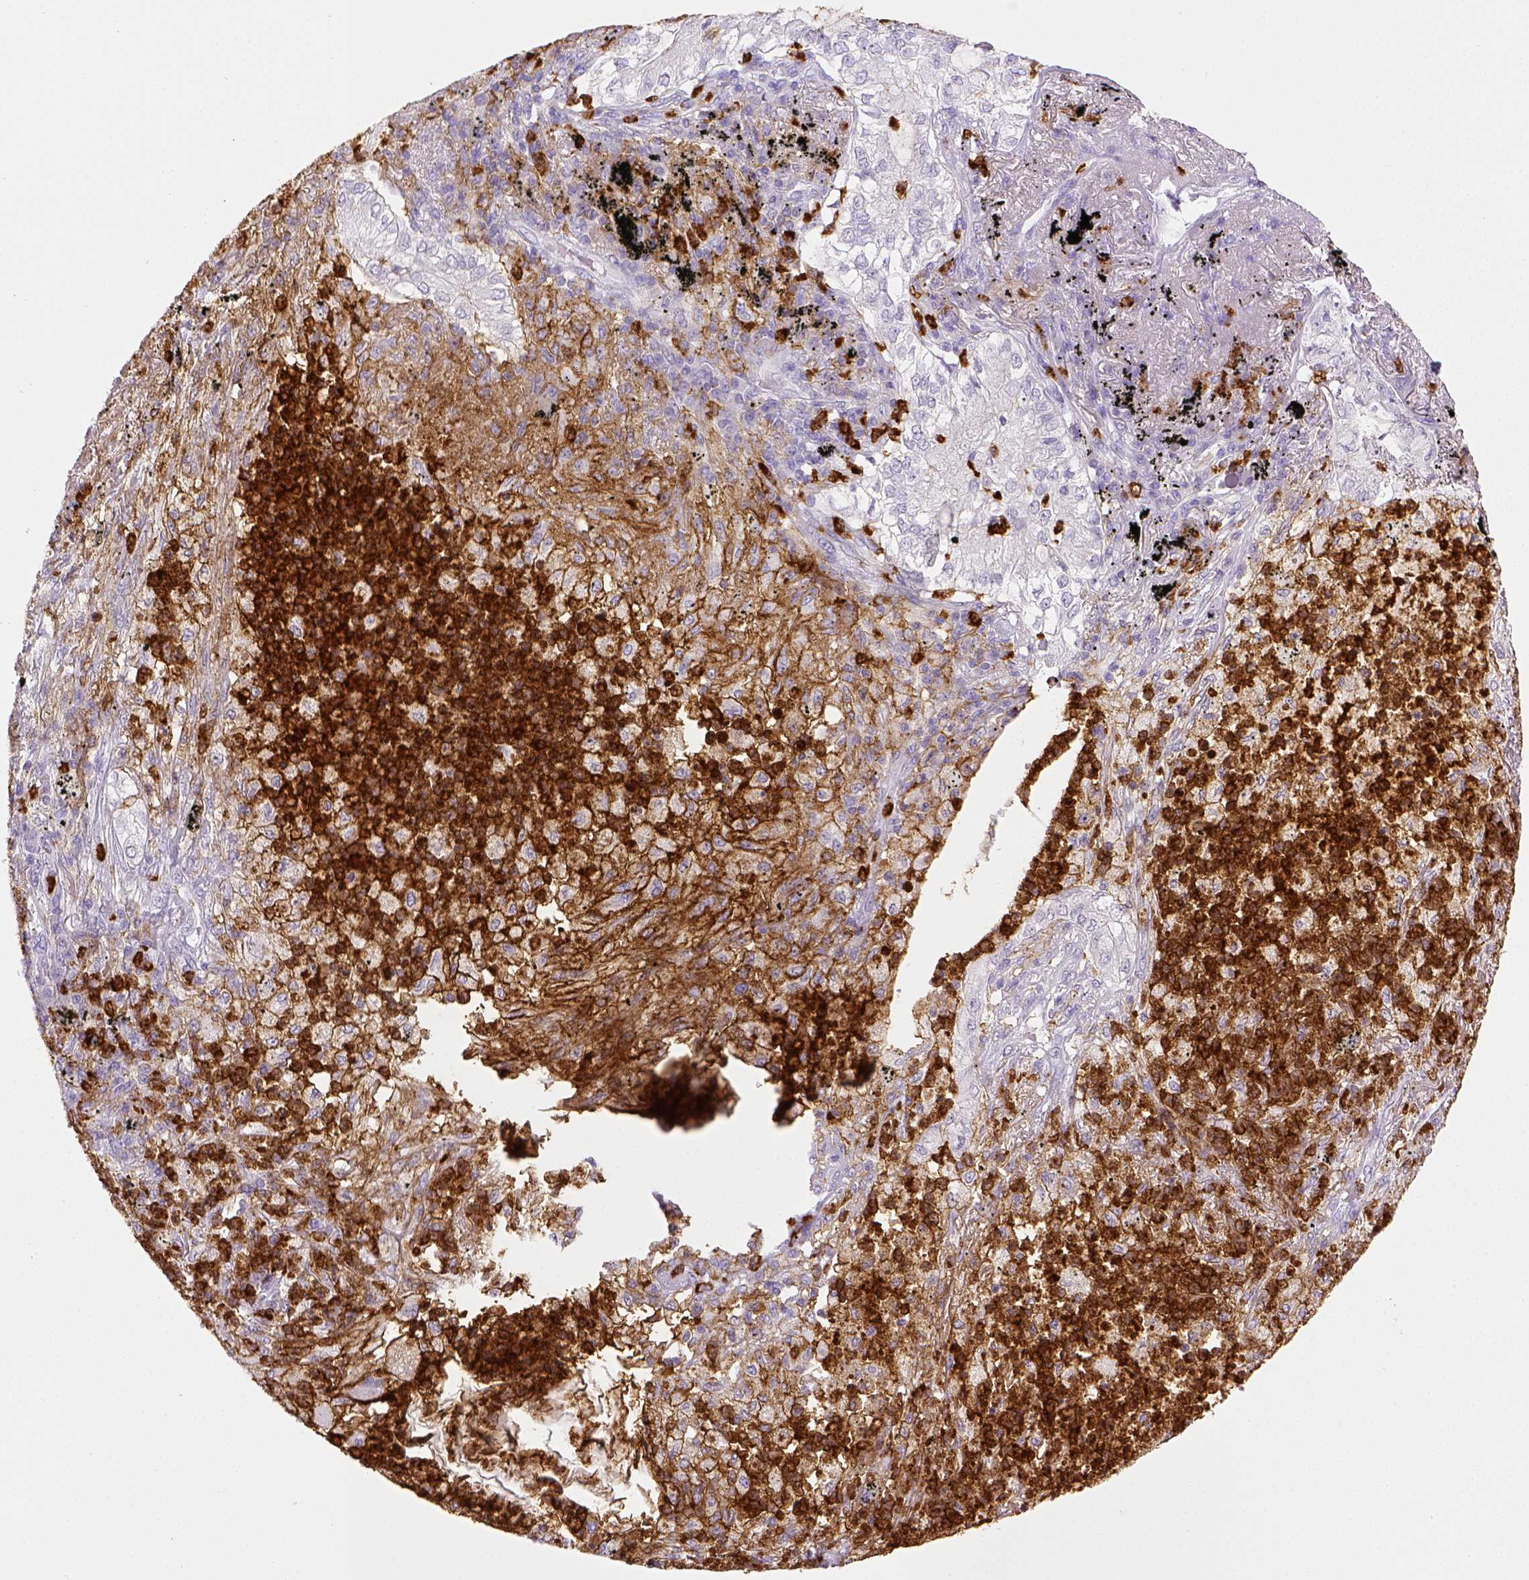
{"staining": {"intensity": "negative", "quantity": "none", "location": "none"}, "tissue": "lung cancer", "cell_type": "Tumor cells", "image_type": "cancer", "snomed": [{"axis": "morphology", "description": "Adenocarcinoma, NOS"}, {"axis": "topography", "description": "Lung"}], "caption": "Human lung adenocarcinoma stained for a protein using IHC demonstrates no staining in tumor cells.", "gene": "ITGAM", "patient": {"sex": "female", "age": 73}}